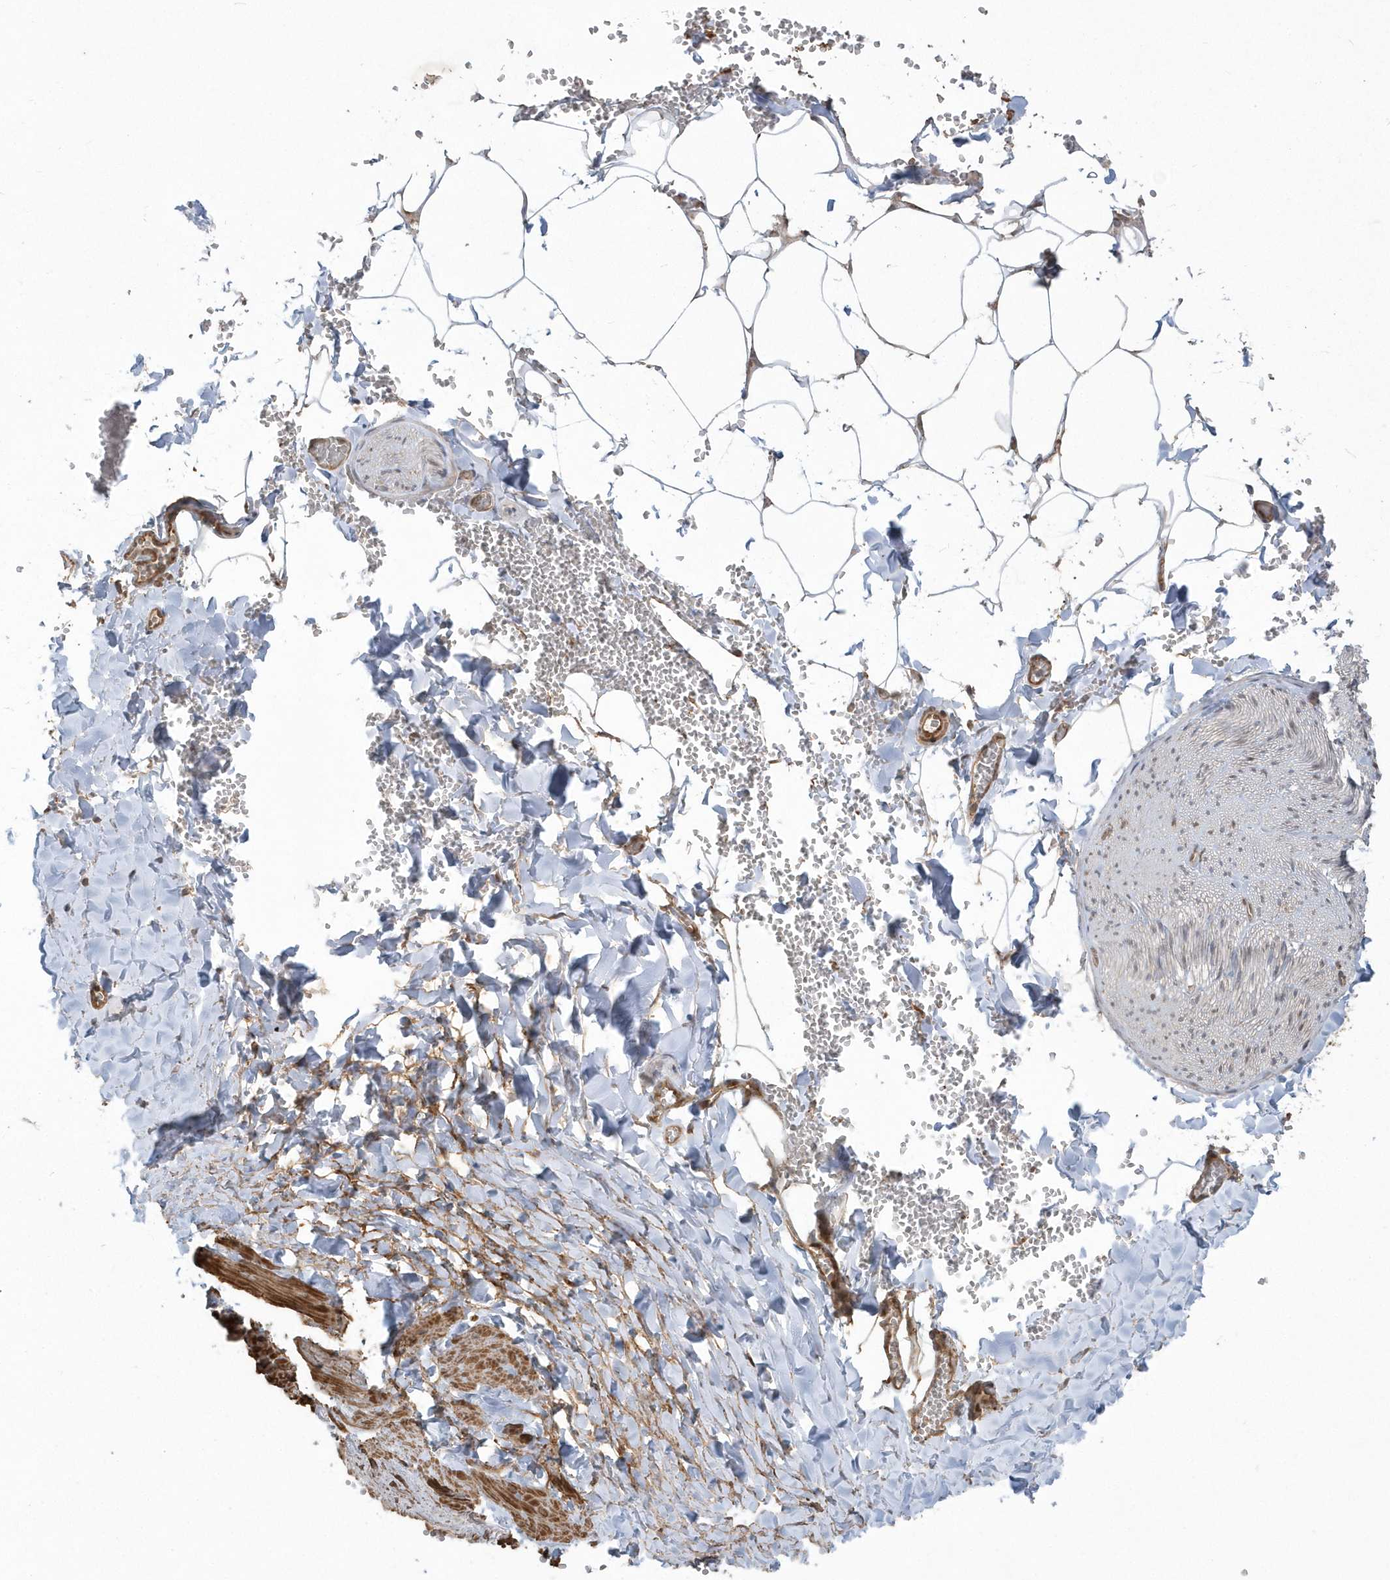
{"staining": {"intensity": "negative", "quantity": "none", "location": "none"}, "tissue": "adipose tissue", "cell_type": "Adipocytes", "image_type": "normal", "snomed": [{"axis": "morphology", "description": "Normal tissue, NOS"}, {"axis": "topography", "description": "Gallbladder"}, {"axis": "topography", "description": "Peripheral nerve tissue"}], "caption": "High power microscopy image of an immunohistochemistry micrograph of unremarkable adipose tissue, revealing no significant staining in adipocytes.", "gene": "ARMC8", "patient": {"sex": "male", "age": 38}}